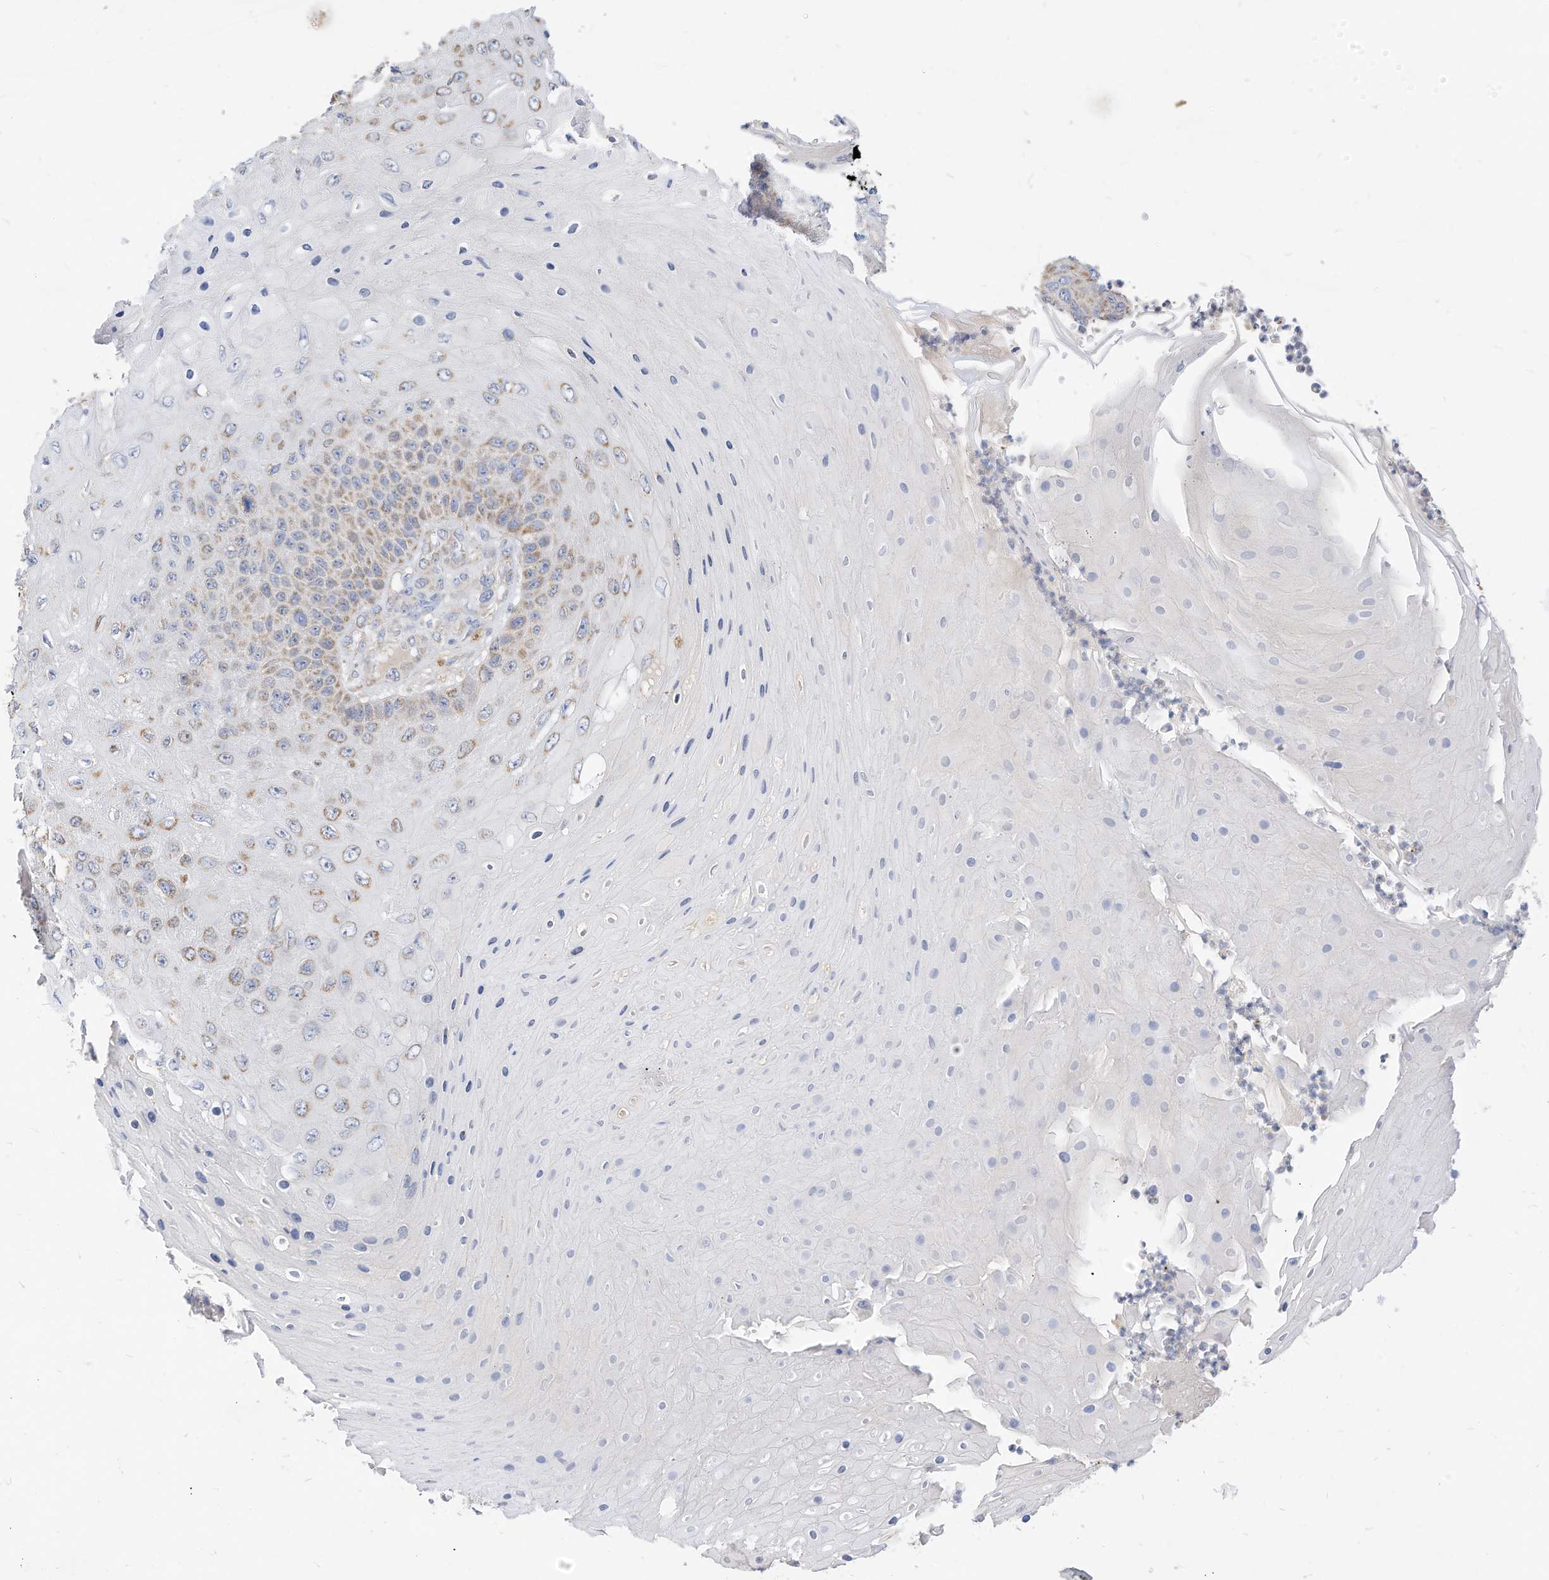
{"staining": {"intensity": "weak", "quantity": ">75%", "location": "cytoplasmic/membranous"}, "tissue": "skin cancer", "cell_type": "Tumor cells", "image_type": "cancer", "snomed": [{"axis": "morphology", "description": "Squamous cell carcinoma, NOS"}, {"axis": "topography", "description": "Skin"}], "caption": "Immunohistochemical staining of squamous cell carcinoma (skin) displays weak cytoplasmic/membranous protein staining in approximately >75% of tumor cells. (DAB IHC, brown staining for protein, blue staining for nuclei).", "gene": "RHOH", "patient": {"sex": "female", "age": 88}}